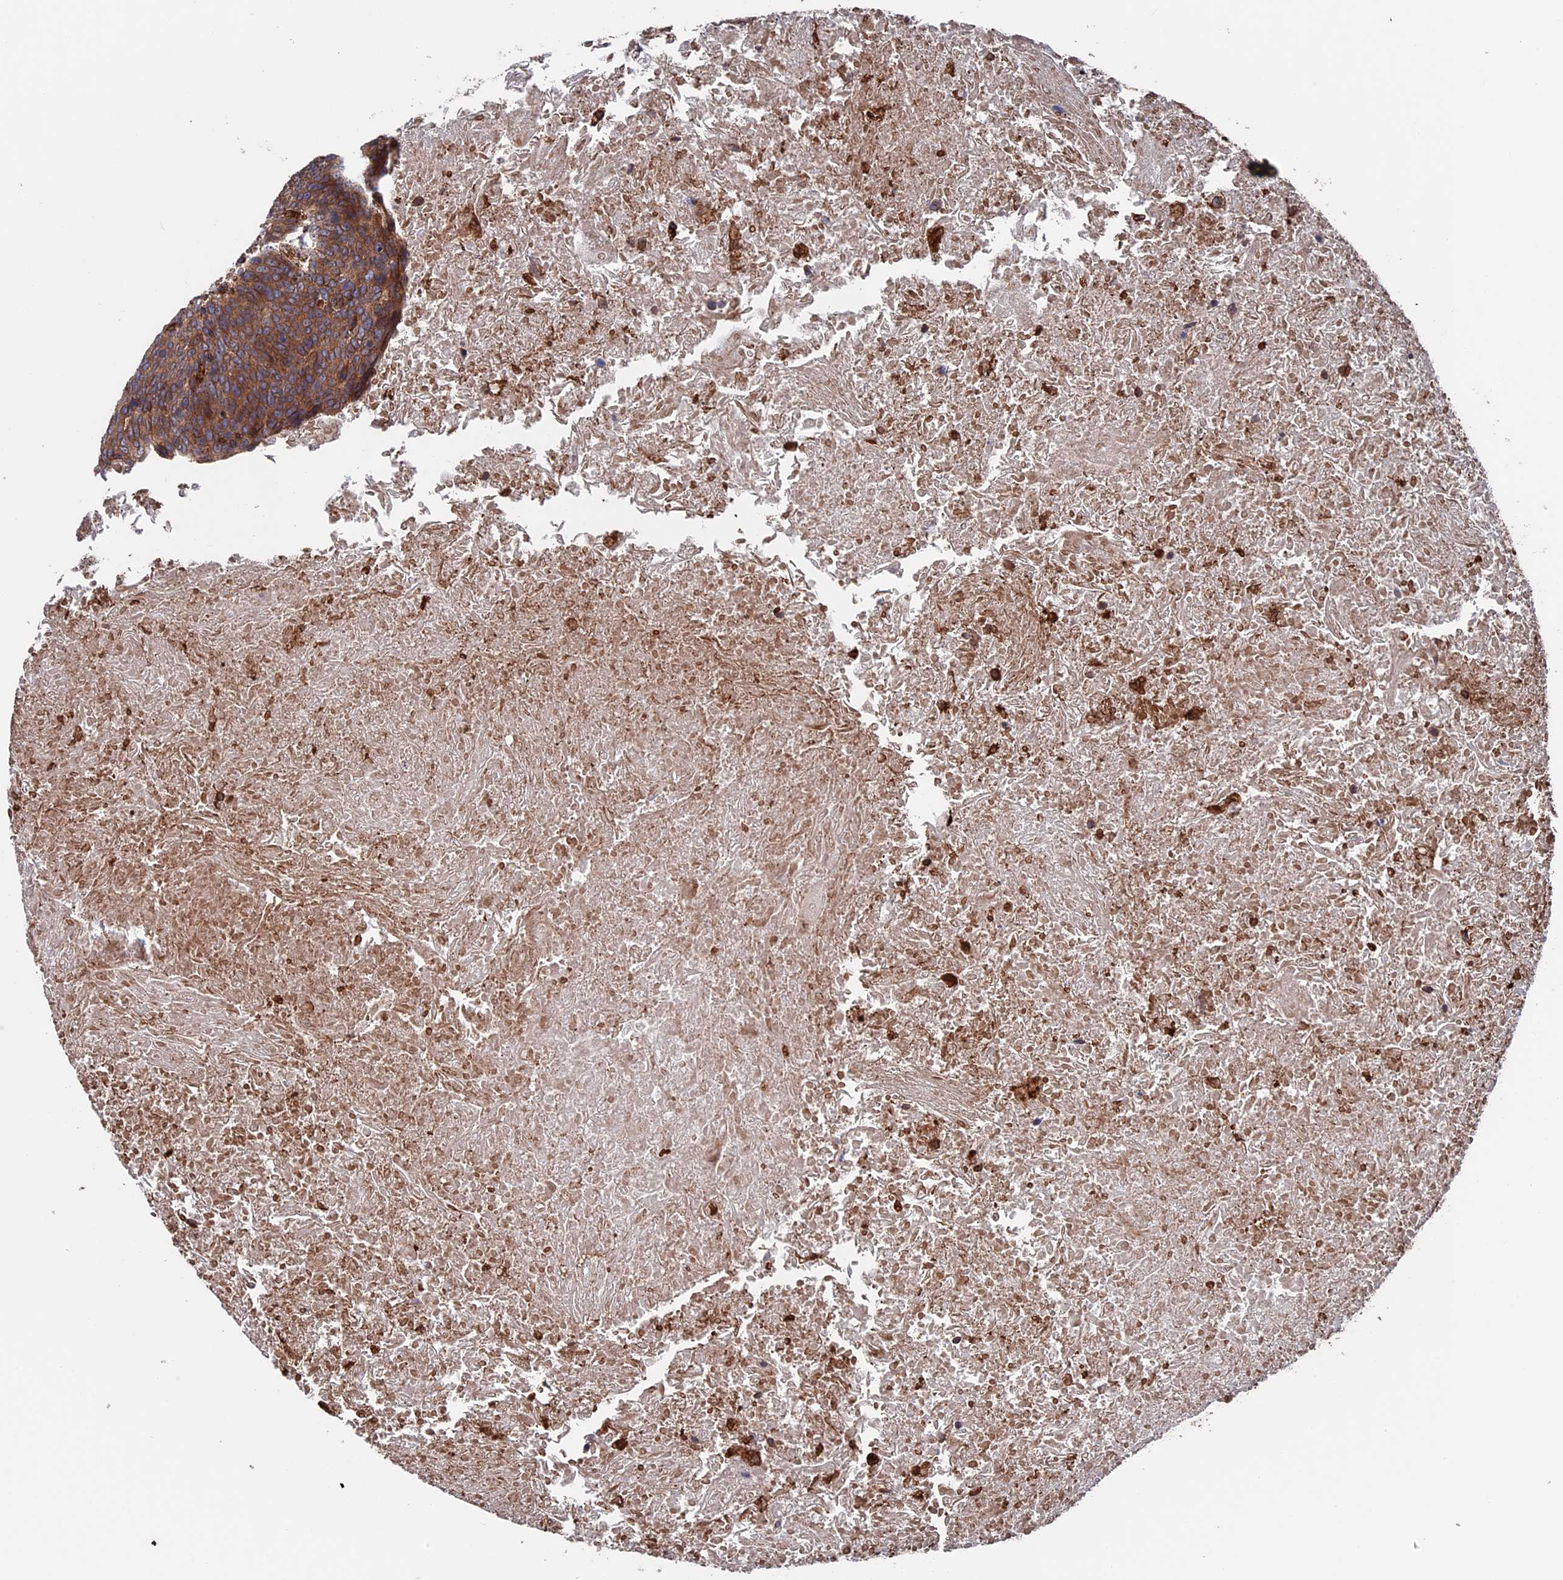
{"staining": {"intensity": "strong", "quantity": ">75%", "location": "cytoplasmic/membranous"}, "tissue": "head and neck cancer", "cell_type": "Tumor cells", "image_type": "cancer", "snomed": [{"axis": "morphology", "description": "Squamous cell carcinoma, NOS"}, {"axis": "morphology", "description": "Squamous cell carcinoma, metastatic, NOS"}, {"axis": "topography", "description": "Lymph node"}, {"axis": "topography", "description": "Head-Neck"}], "caption": "Immunohistochemical staining of head and neck squamous cell carcinoma reveals strong cytoplasmic/membranous protein staining in about >75% of tumor cells.", "gene": "RPUSD1", "patient": {"sex": "male", "age": 62}}